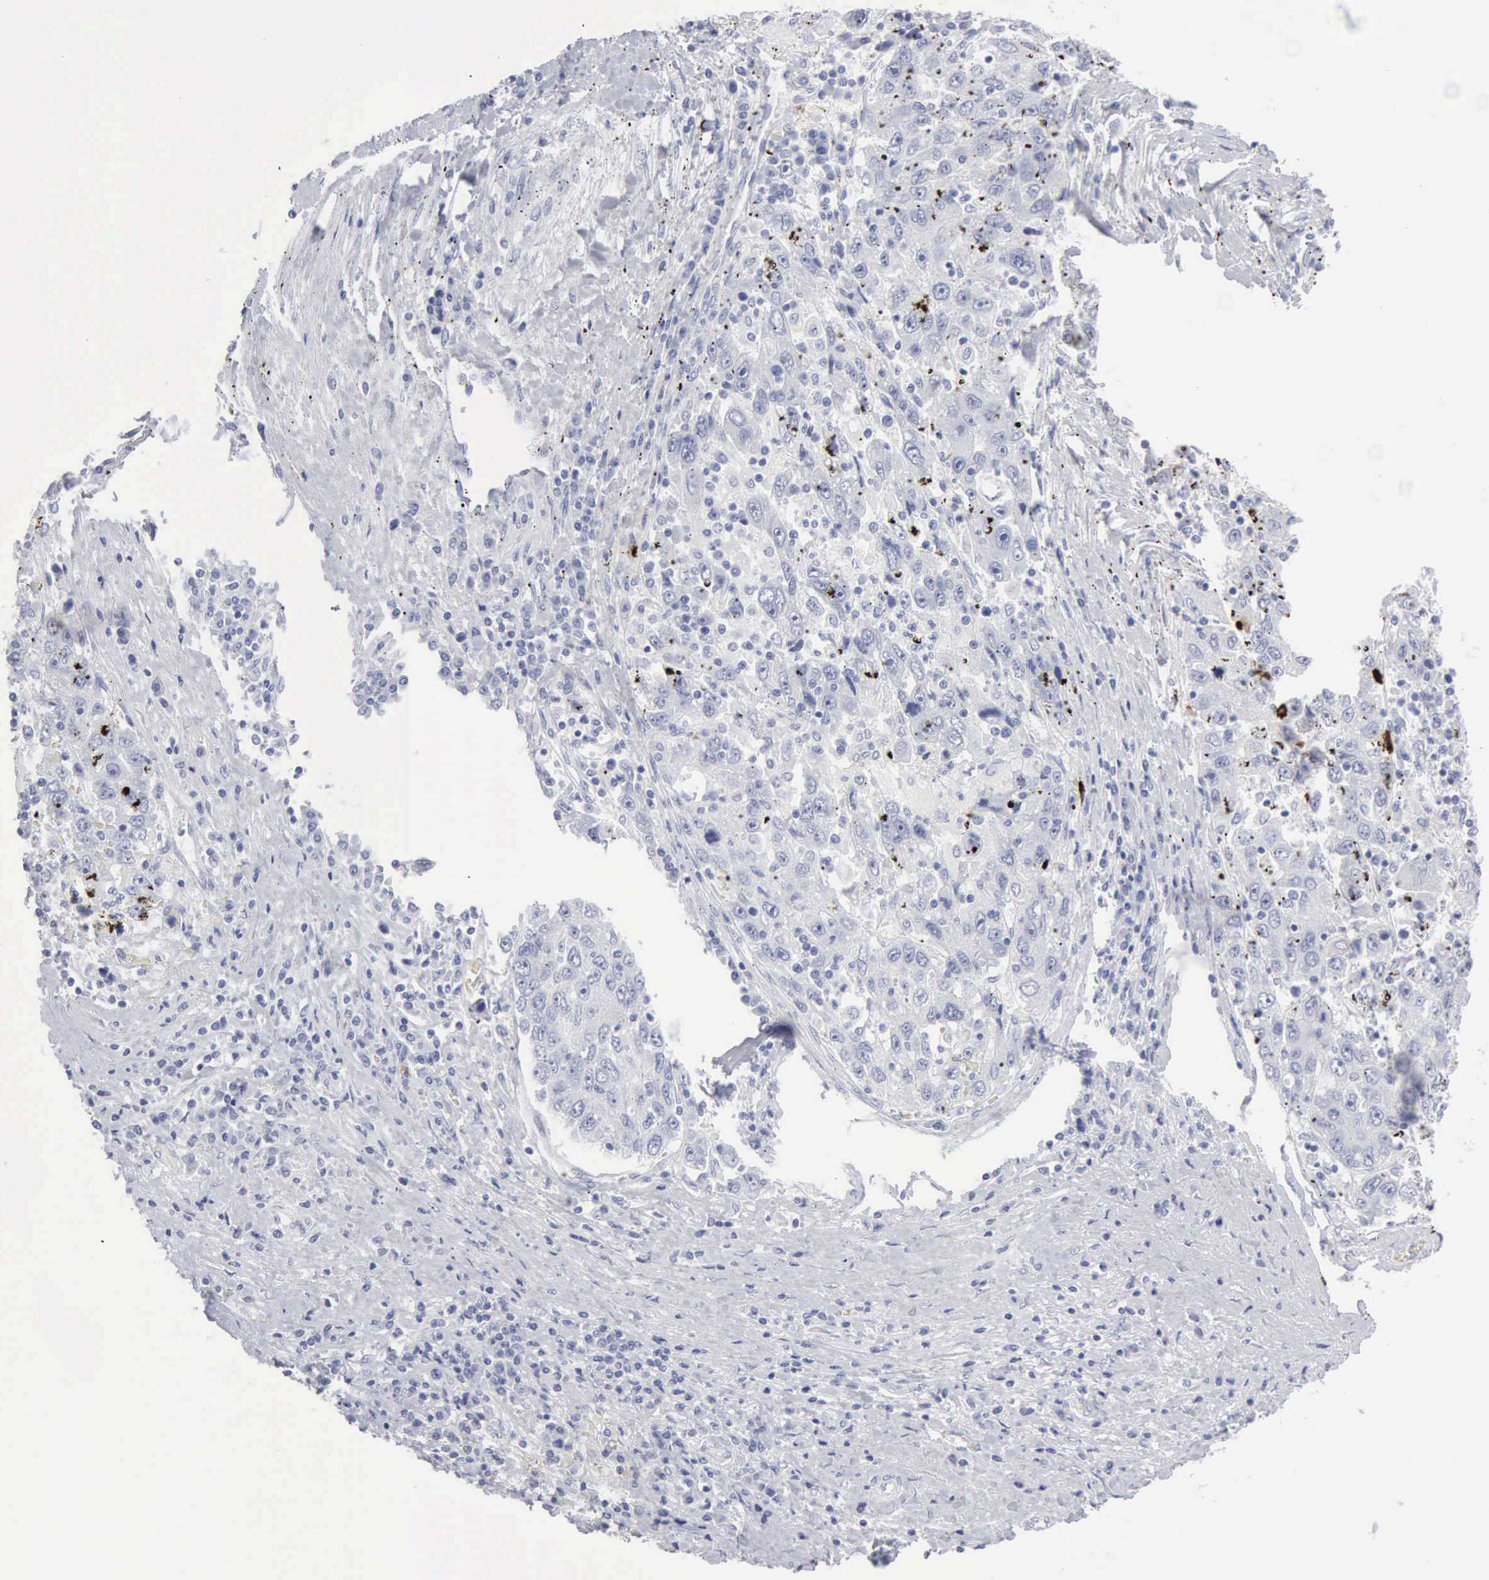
{"staining": {"intensity": "negative", "quantity": "none", "location": "none"}, "tissue": "liver cancer", "cell_type": "Tumor cells", "image_type": "cancer", "snomed": [{"axis": "morphology", "description": "Carcinoma, Hepatocellular, NOS"}, {"axis": "topography", "description": "Liver"}], "caption": "The image displays no significant positivity in tumor cells of liver cancer. Brightfield microscopy of immunohistochemistry (IHC) stained with DAB (brown) and hematoxylin (blue), captured at high magnification.", "gene": "CMA1", "patient": {"sex": "male", "age": 49}}